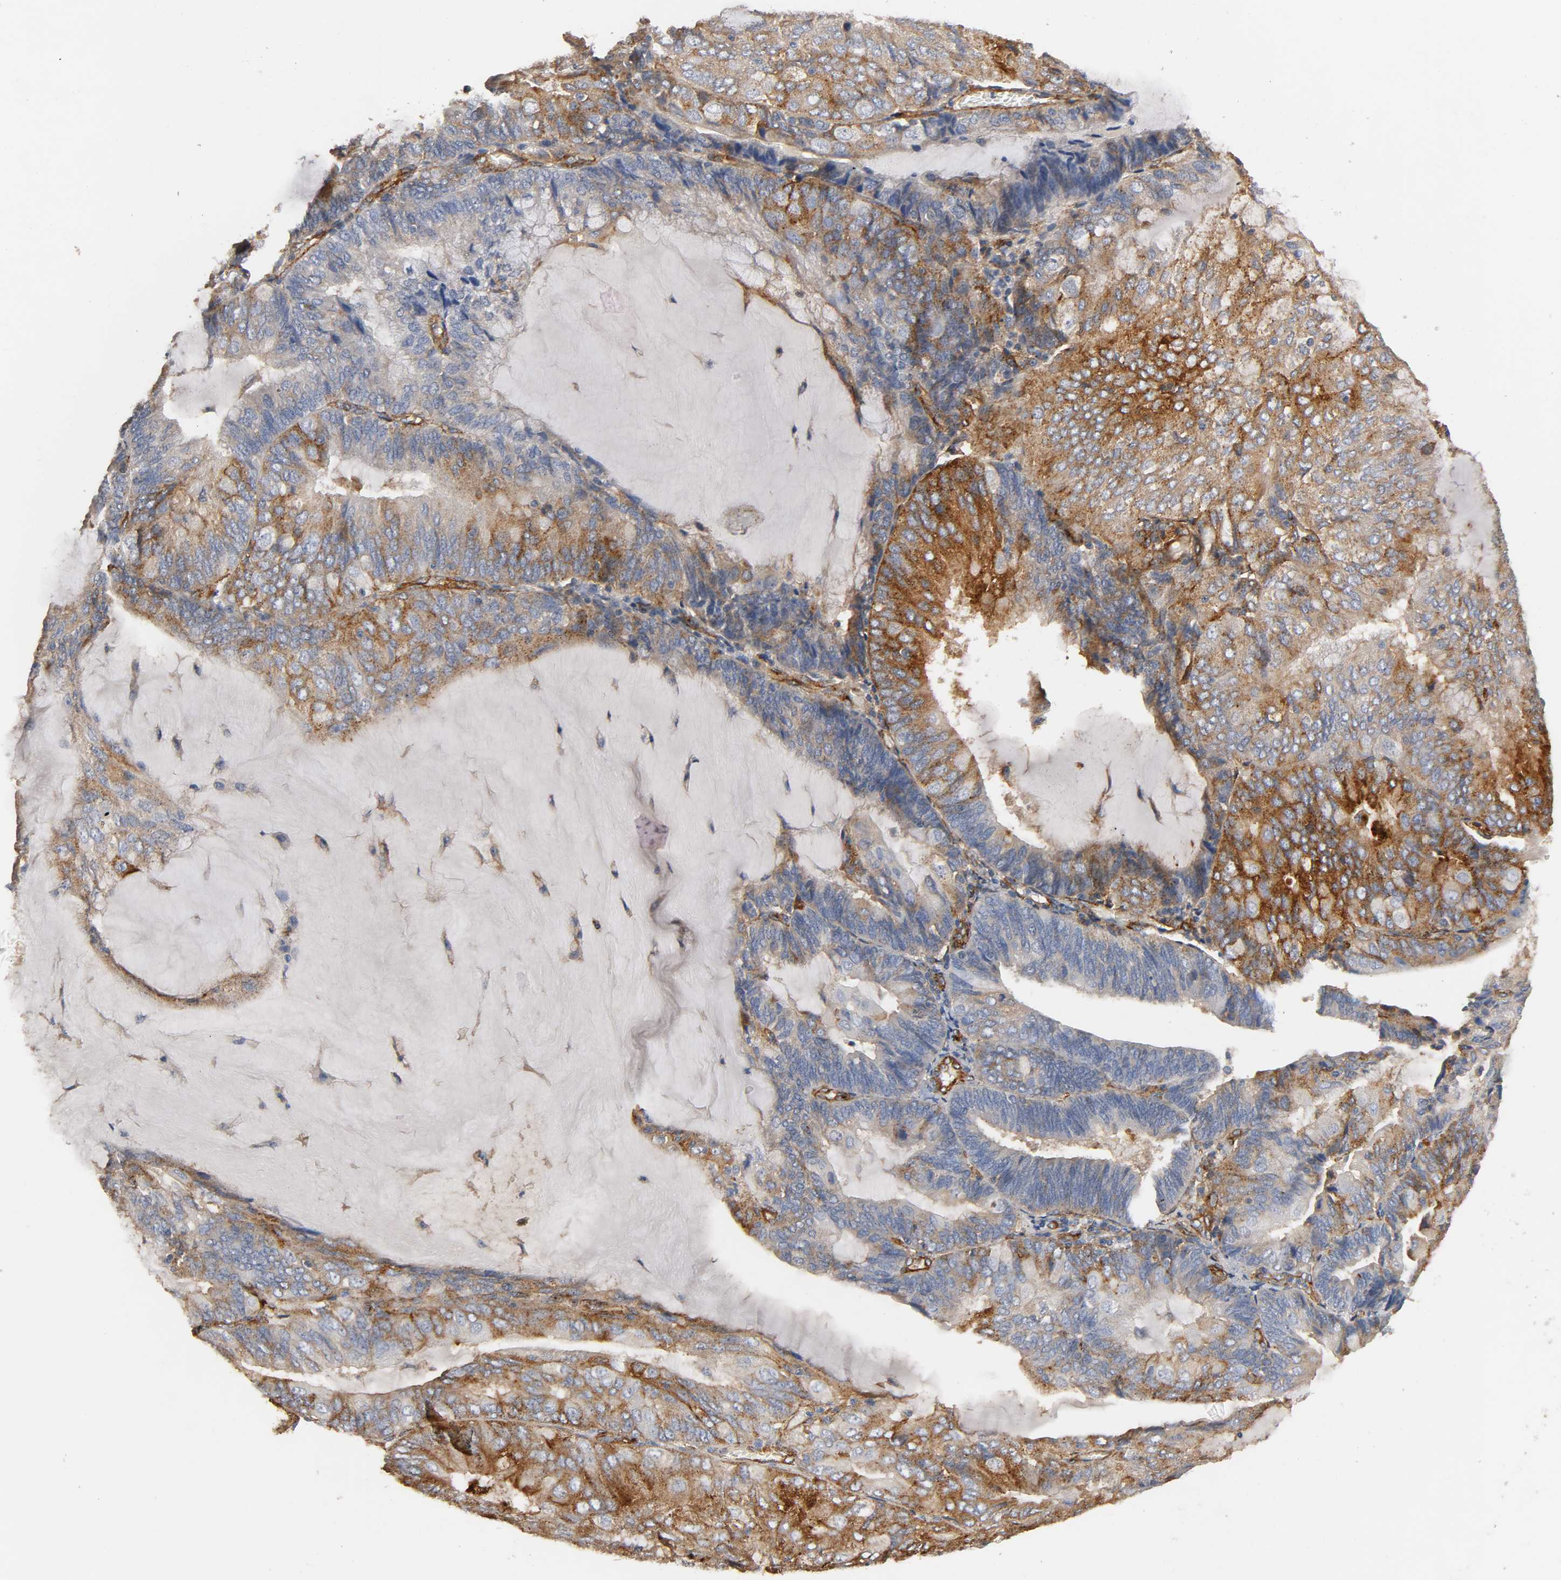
{"staining": {"intensity": "moderate", "quantity": "25%-75%", "location": "cytoplasmic/membranous"}, "tissue": "endometrial cancer", "cell_type": "Tumor cells", "image_type": "cancer", "snomed": [{"axis": "morphology", "description": "Adenocarcinoma, NOS"}, {"axis": "topography", "description": "Endometrium"}], "caption": "Immunohistochemical staining of human adenocarcinoma (endometrial) exhibits medium levels of moderate cytoplasmic/membranous expression in approximately 25%-75% of tumor cells.", "gene": "IFITM3", "patient": {"sex": "female", "age": 81}}